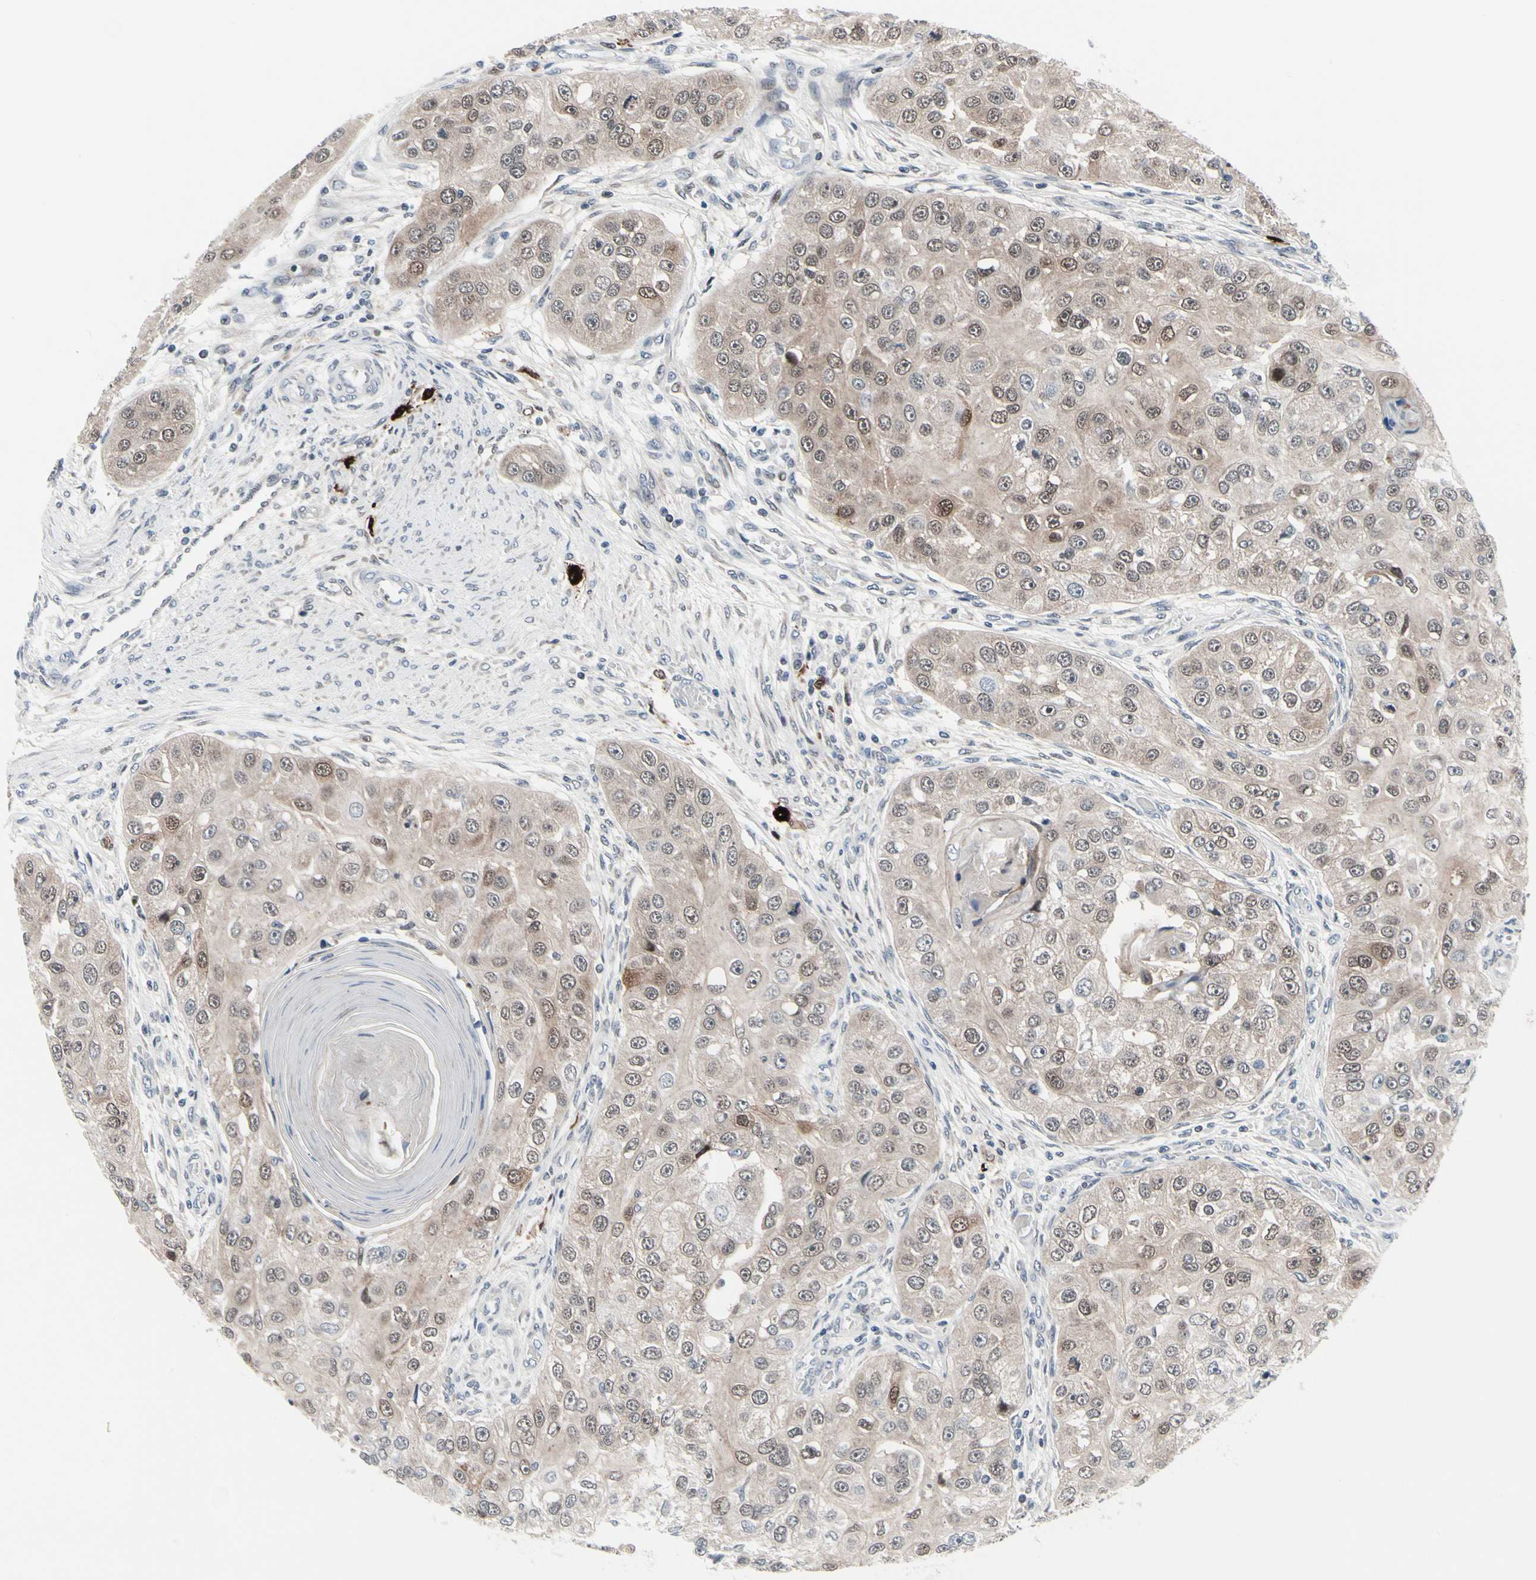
{"staining": {"intensity": "weak", "quantity": ">75%", "location": "cytoplasmic/membranous,nuclear"}, "tissue": "head and neck cancer", "cell_type": "Tumor cells", "image_type": "cancer", "snomed": [{"axis": "morphology", "description": "Normal tissue, NOS"}, {"axis": "morphology", "description": "Squamous cell carcinoma, NOS"}, {"axis": "topography", "description": "Skeletal muscle"}, {"axis": "topography", "description": "Head-Neck"}], "caption": "Head and neck cancer tissue exhibits weak cytoplasmic/membranous and nuclear positivity in approximately >75% of tumor cells The protein is shown in brown color, while the nuclei are stained blue.", "gene": "TXN", "patient": {"sex": "male", "age": 51}}